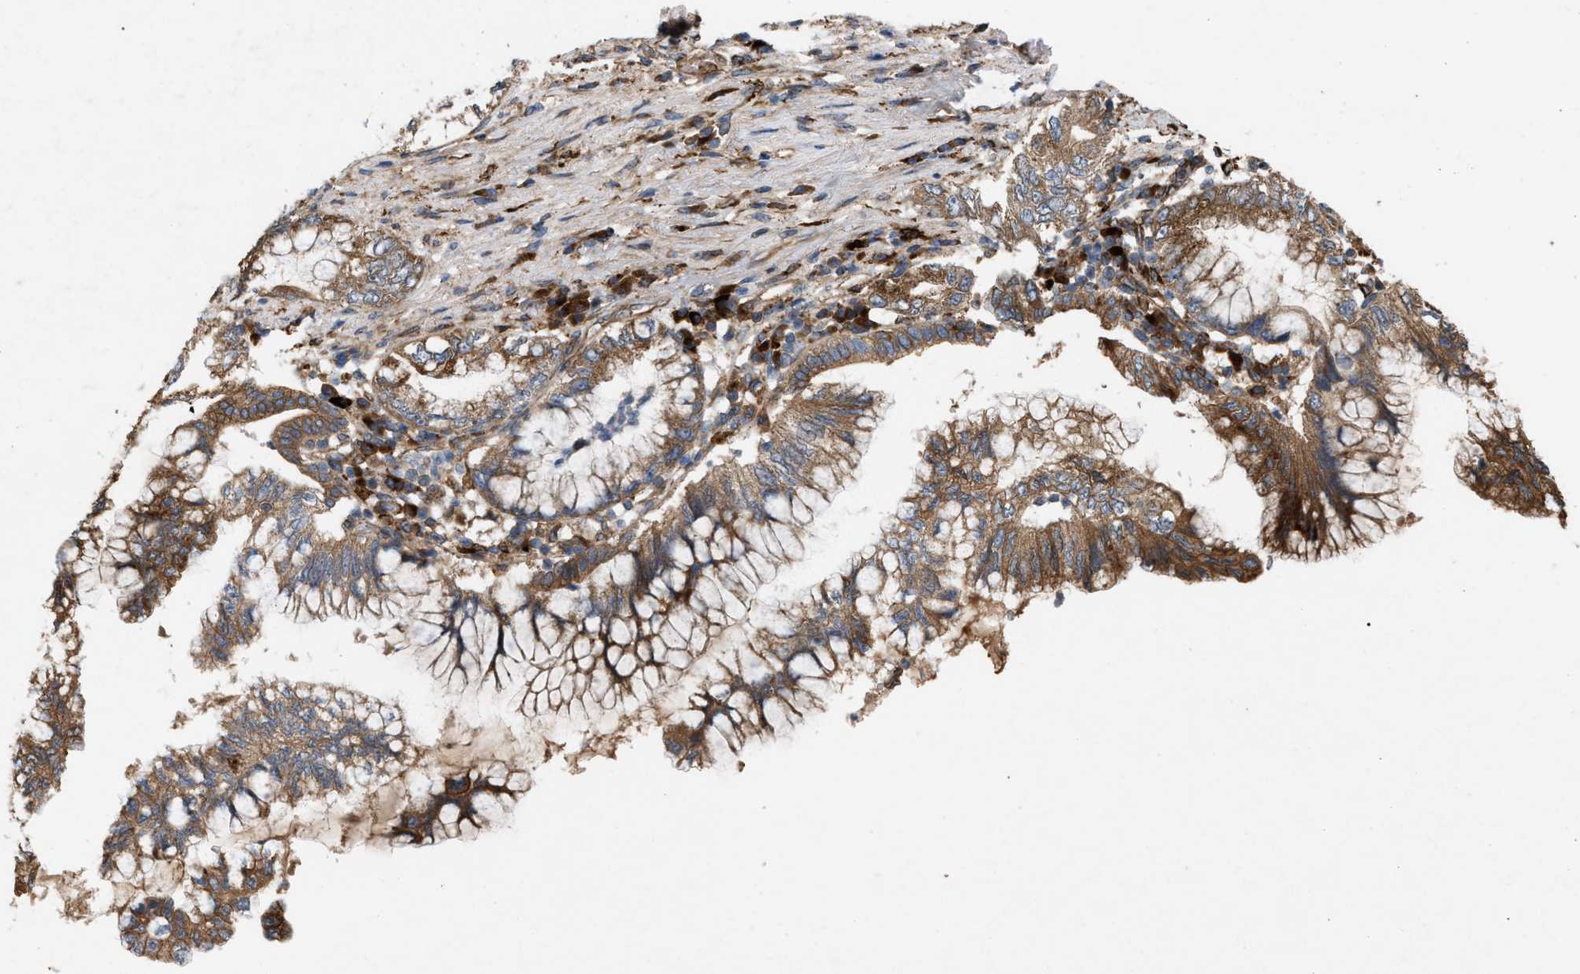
{"staining": {"intensity": "moderate", "quantity": ">75%", "location": "cytoplasmic/membranous"}, "tissue": "pancreatic cancer", "cell_type": "Tumor cells", "image_type": "cancer", "snomed": [{"axis": "morphology", "description": "Adenocarcinoma, NOS"}, {"axis": "topography", "description": "Pancreas"}], "caption": "The micrograph shows staining of pancreatic adenocarcinoma, revealing moderate cytoplasmic/membranous protein staining (brown color) within tumor cells.", "gene": "GCC1", "patient": {"sex": "female", "age": 73}}